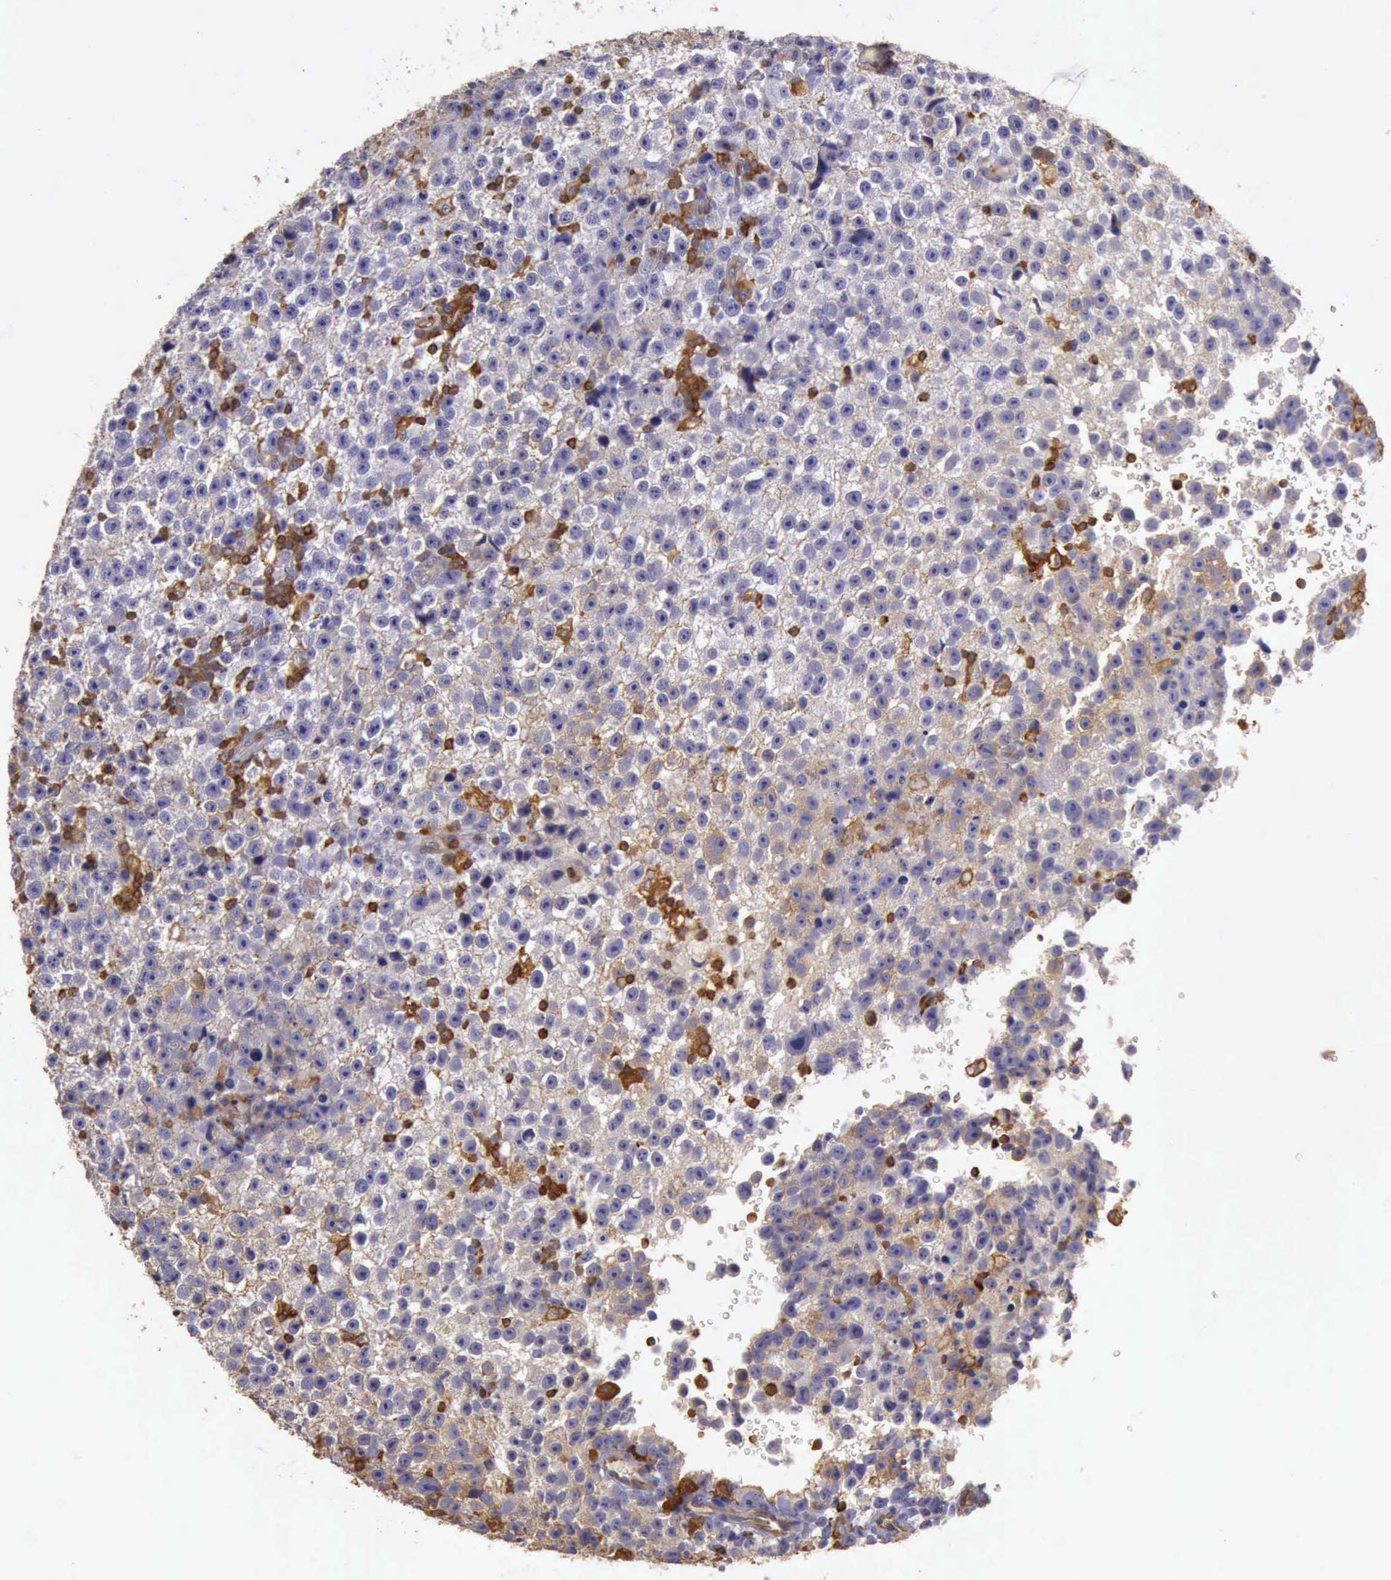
{"staining": {"intensity": "weak", "quantity": "25%-75%", "location": "cytoplasmic/membranous"}, "tissue": "testis cancer", "cell_type": "Tumor cells", "image_type": "cancer", "snomed": [{"axis": "morphology", "description": "Seminoma, NOS"}, {"axis": "topography", "description": "Testis"}], "caption": "Tumor cells reveal weak cytoplasmic/membranous expression in about 25%-75% of cells in testis seminoma.", "gene": "ARHGAP4", "patient": {"sex": "male", "age": 33}}